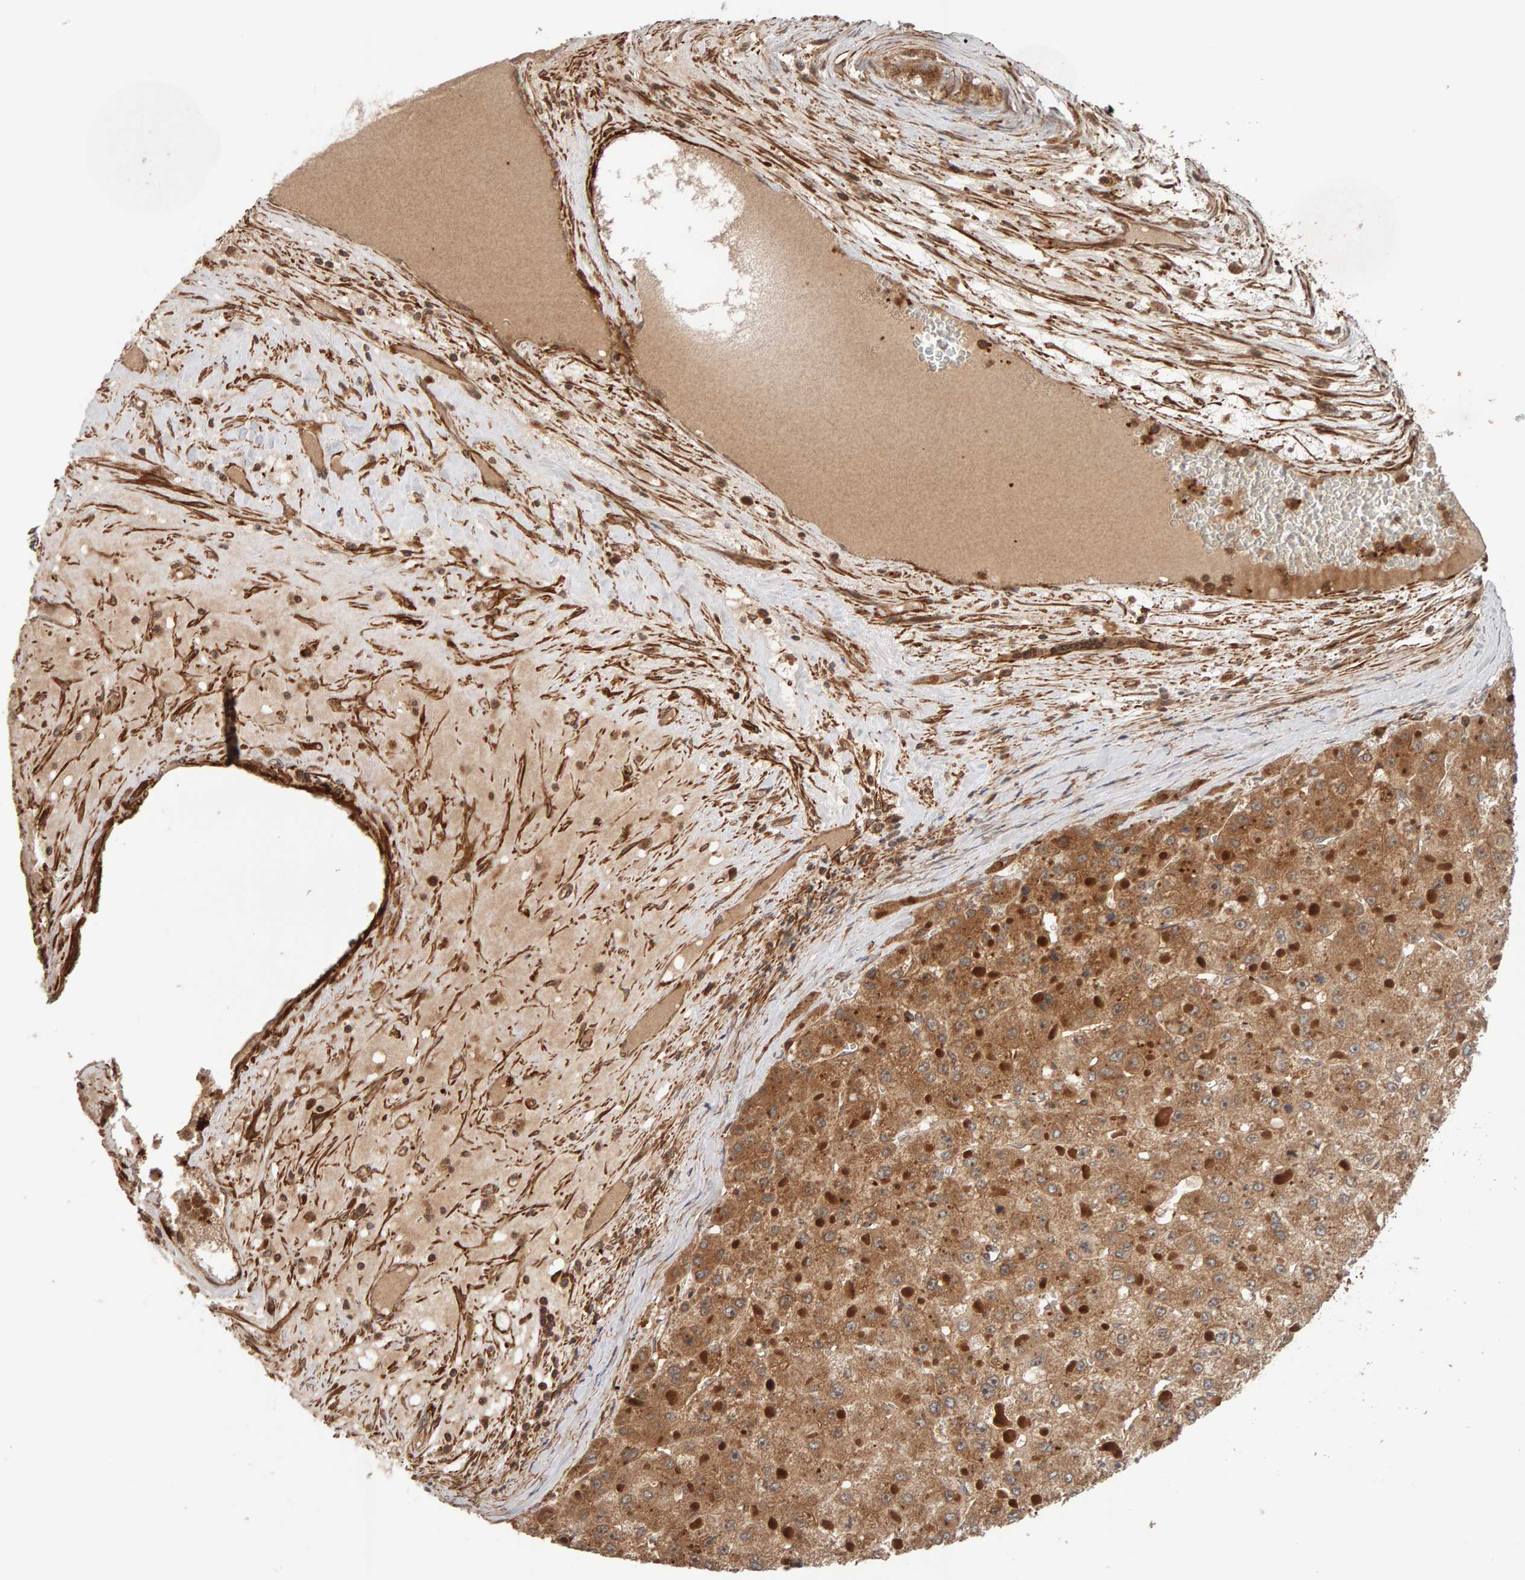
{"staining": {"intensity": "moderate", "quantity": ">75%", "location": "cytoplasmic/membranous"}, "tissue": "liver cancer", "cell_type": "Tumor cells", "image_type": "cancer", "snomed": [{"axis": "morphology", "description": "Carcinoma, Hepatocellular, NOS"}, {"axis": "topography", "description": "Liver"}], "caption": "Human liver hepatocellular carcinoma stained with a protein marker shows moderate staining in tumor cells.", "gene": "SYNRG", "patient": {"sex": "female", "age": 73}}